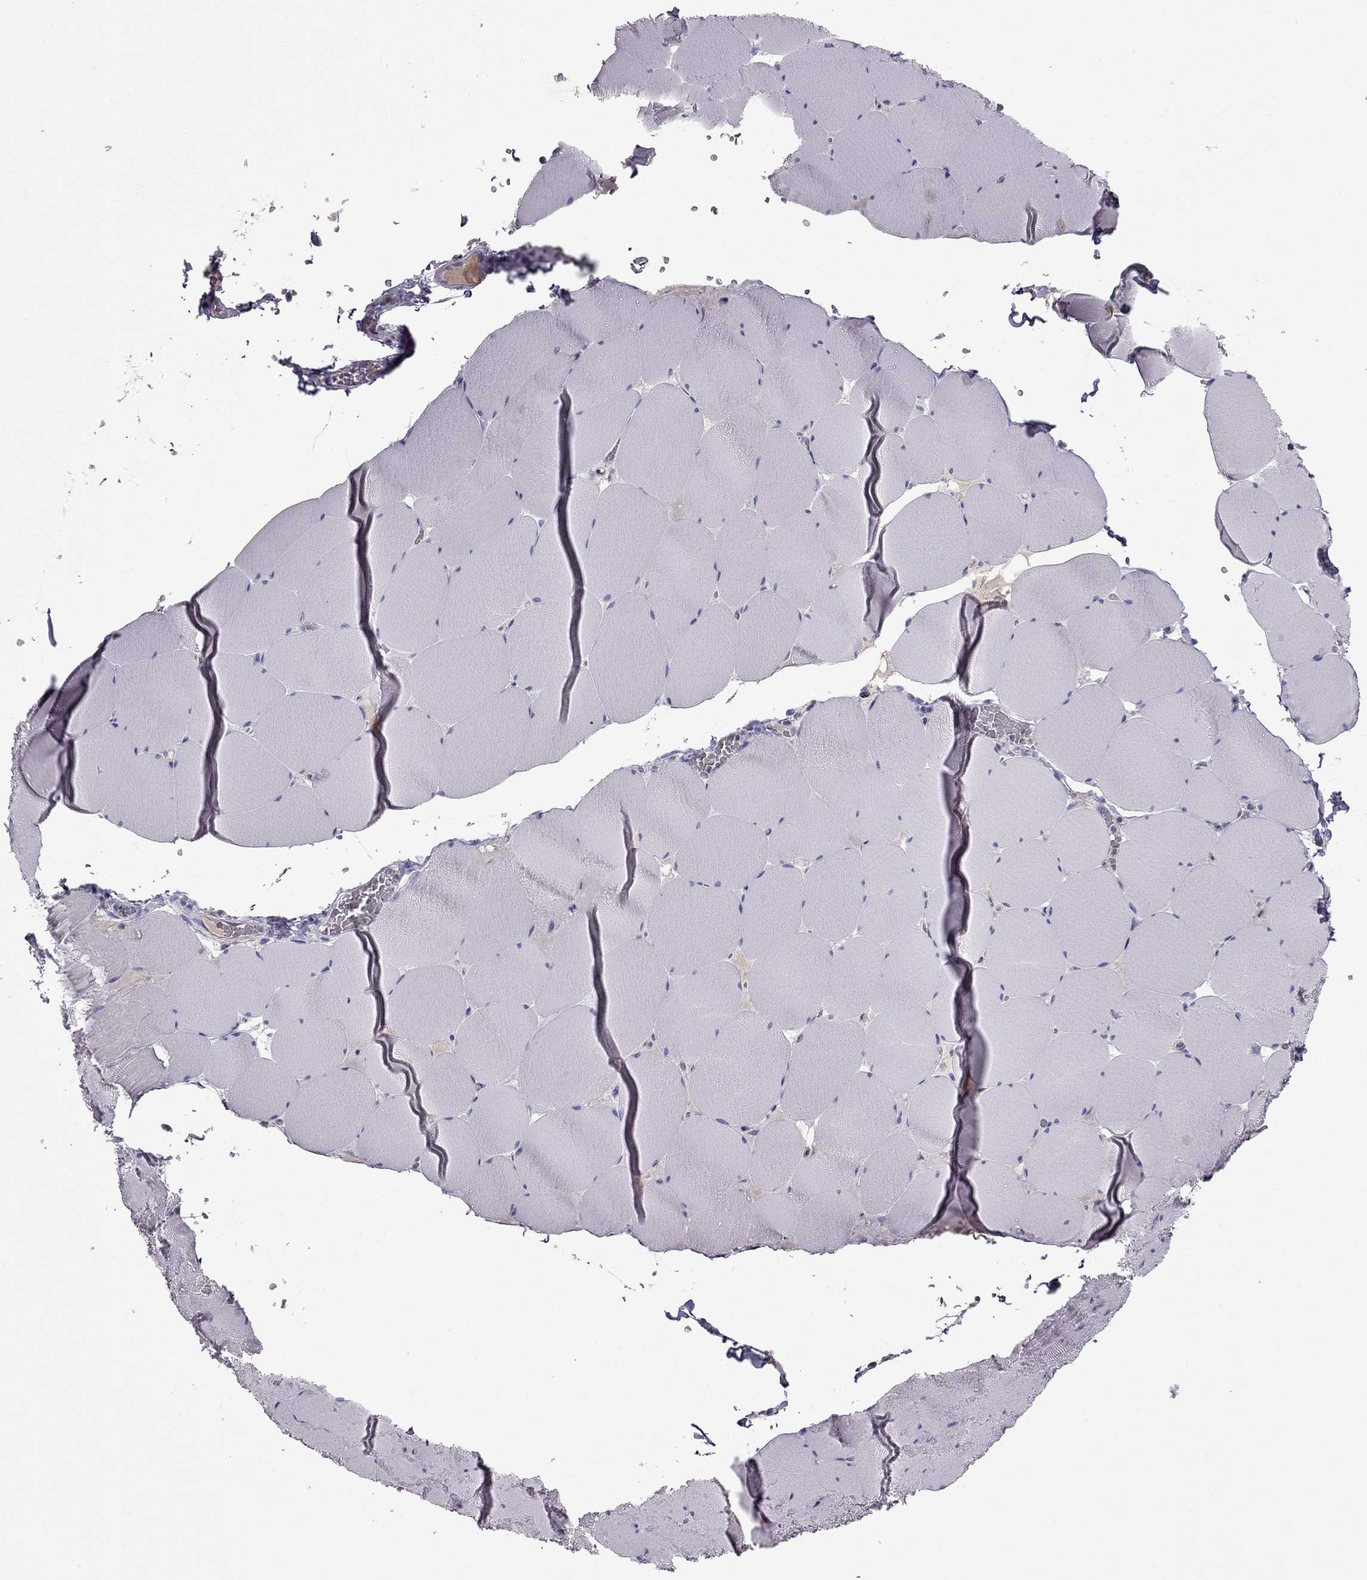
{"staining": {"intensity": "negative", "quantity": "none", "location": "none"}, "tissue": "skeletal muscle", "cell_type": "Myocytes", "image_type": "normal", "snomed": [{"axis": "morphology", "description": "Normal tissue, NOS"}, {"axis": "morphology", "description": "Malignant melanoma, Metastatic site"}, {"axis": "topography", "description": "Skeletal muscle"}], "caption": "This photomicrograph is of benign skeletal muscle stained with IHC to label a protein in brown with the nuclei are counter-stained blue. There is no staining in myocytes.", "gene": "STOML3", "patient": {"sex": "male", "age": 50}}